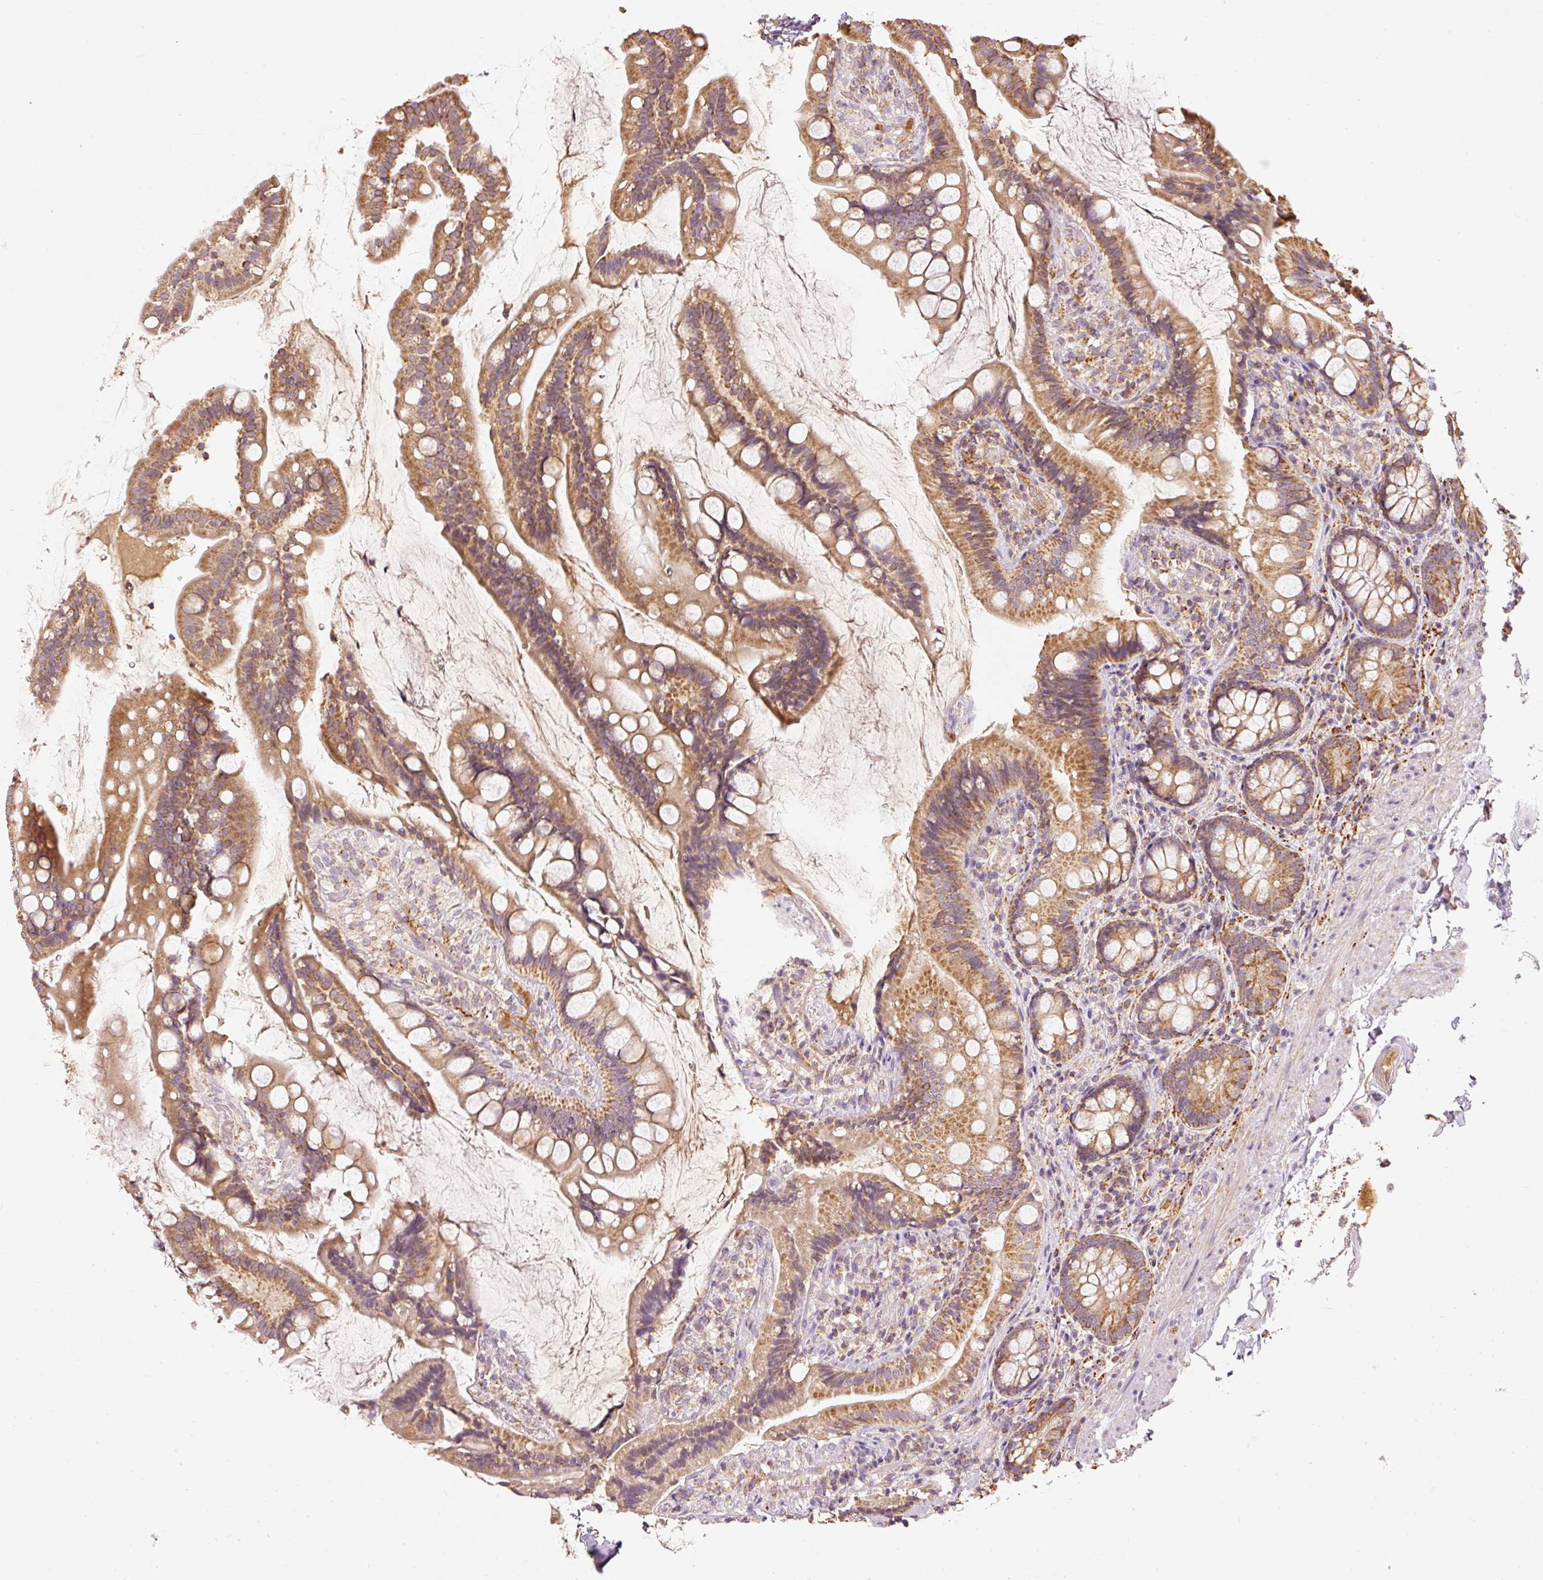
{"staining": {"intensity": "moderate", "quantity": ">75%", "location": "cytoplasmic/membranous"}, "tissue": "small intestine", "cell_type": "Glandular cells", "image_type": "normal", "snomed": [{"axis": "morphology", "description": "Normal tissue, NOS"}, {"axis": "topography", "description": "Small intestine"}], "caption": "IHC micrograph of unremarkable small intestine stained for a protein (brown), which displays medium levels of moderate cytoplasmic/membranous expression in approximately >75% of glandular cells.", "gene": "PSENEN", "patient": {"sex": "male", "age": 70}}